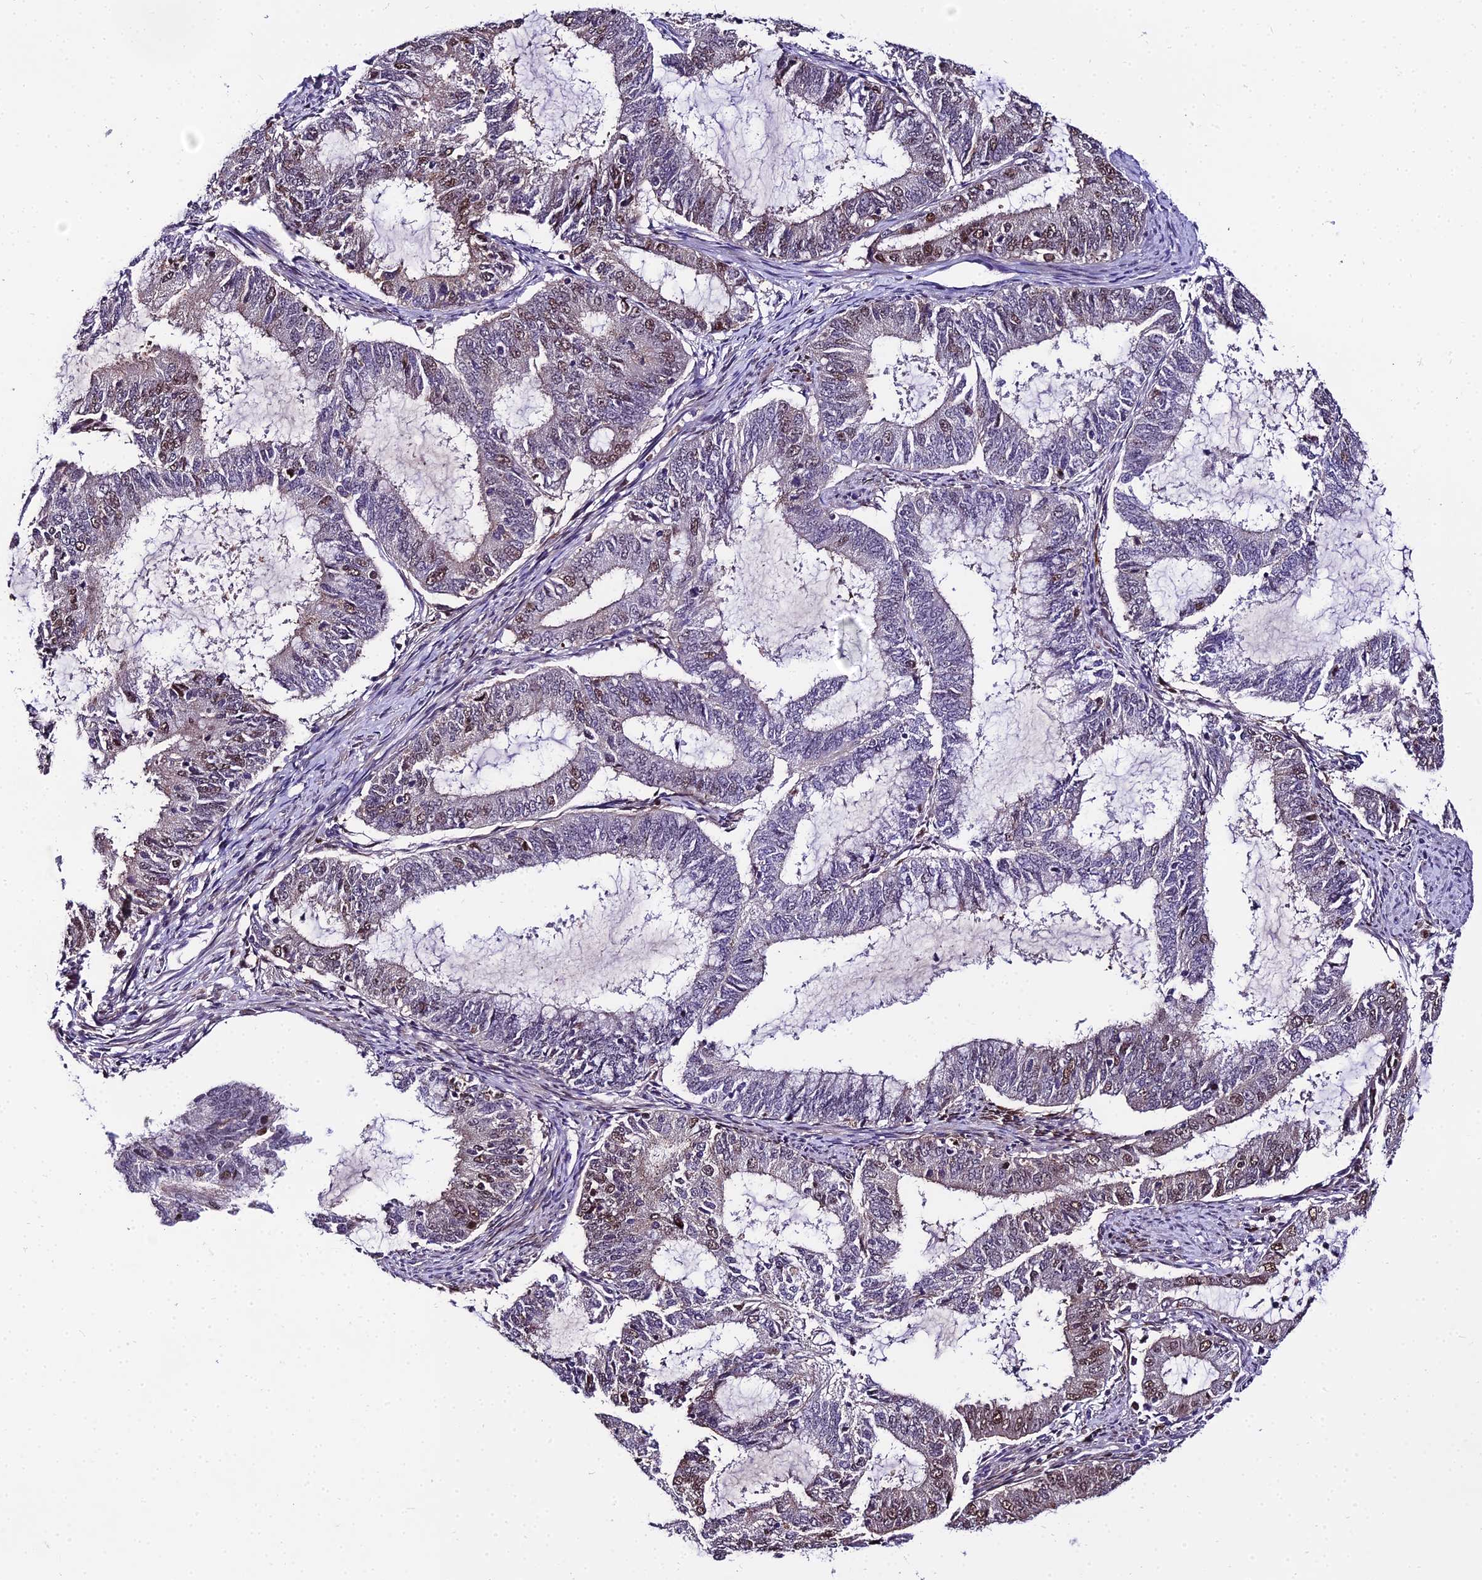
{"staining": {"intensity": "moderate", "quantity": "<25%", "location": "nuclear"}, "tissue": "endometrial cancer", "cell_type": "Tumor cells", "image_type": "cancer", "snomed": [{"axis": "morphology", "description": "Adenocarcinoma, NOS"}, {"axis": "topography", "description": "Endometrium"}], "caption": "An image of endometrial cancer stained for a protein displays moderate nuclear brown staining in tumor cells. Using DAB (brown) and hematoxylin (blue) stains, captured at high magnification using brightfield microscopy.", "gene": "TRIML2", "patient": {"sex": "female", "age": 51}}